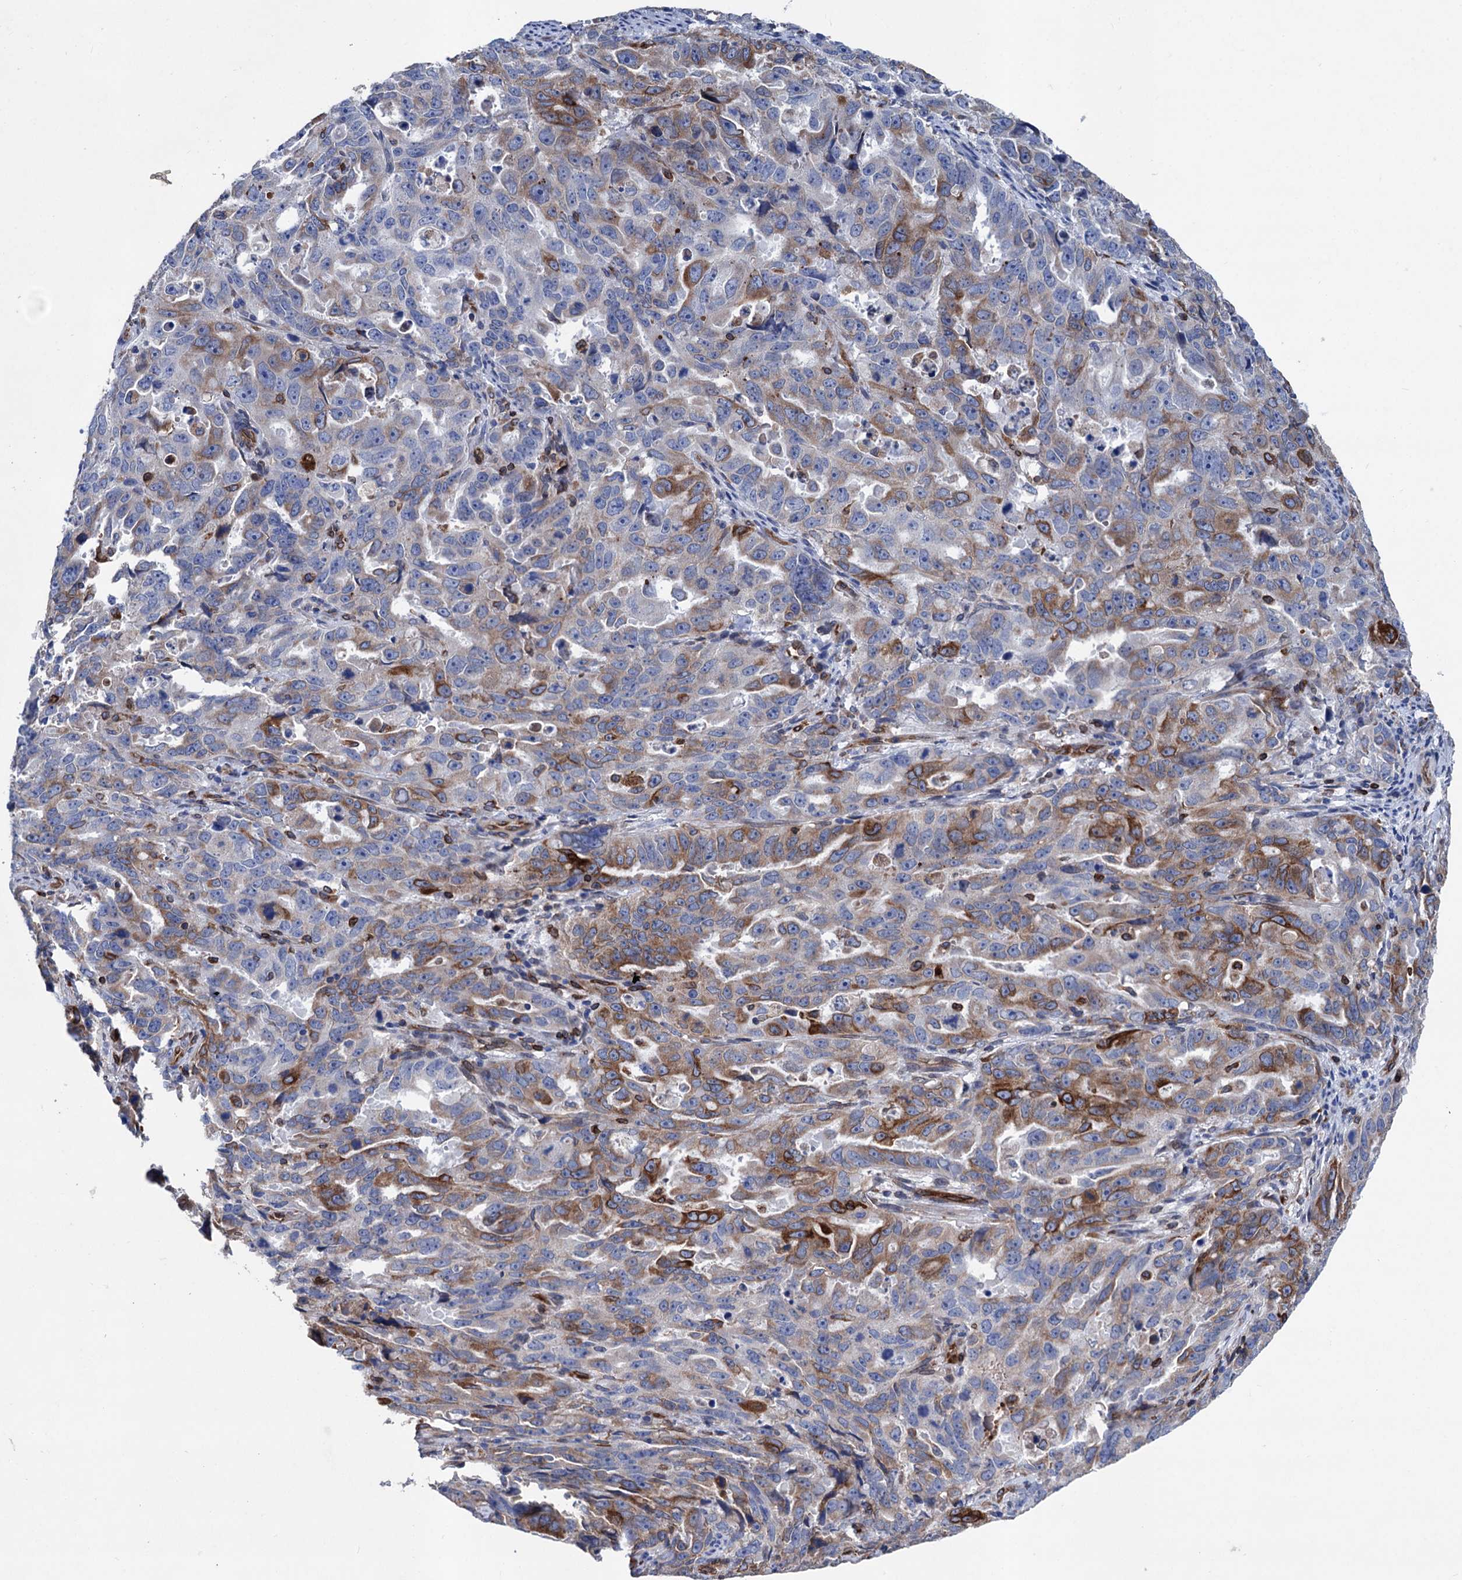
{"staining": {"intensity": "strong", "quantity": "<25%", "location": "cytoplasmic/membranous"}, "tissue": "endometrial cancer", "cell_type": "Tumor cells", "image_type": "cancer", "snomed": [{"axis": "morphology", "description": "Adenocarcinoma, NOS"}, {"axis": "topography", "description": "Endometrium"}], "caption": "Endometrial cancer stained with a brown dye demonstrates strong cytoplasmic/membranous positive positivity in approximately <25% of tumor cells.", "gene": "STING1", "patient": {"sex": "female", "age": 65}}